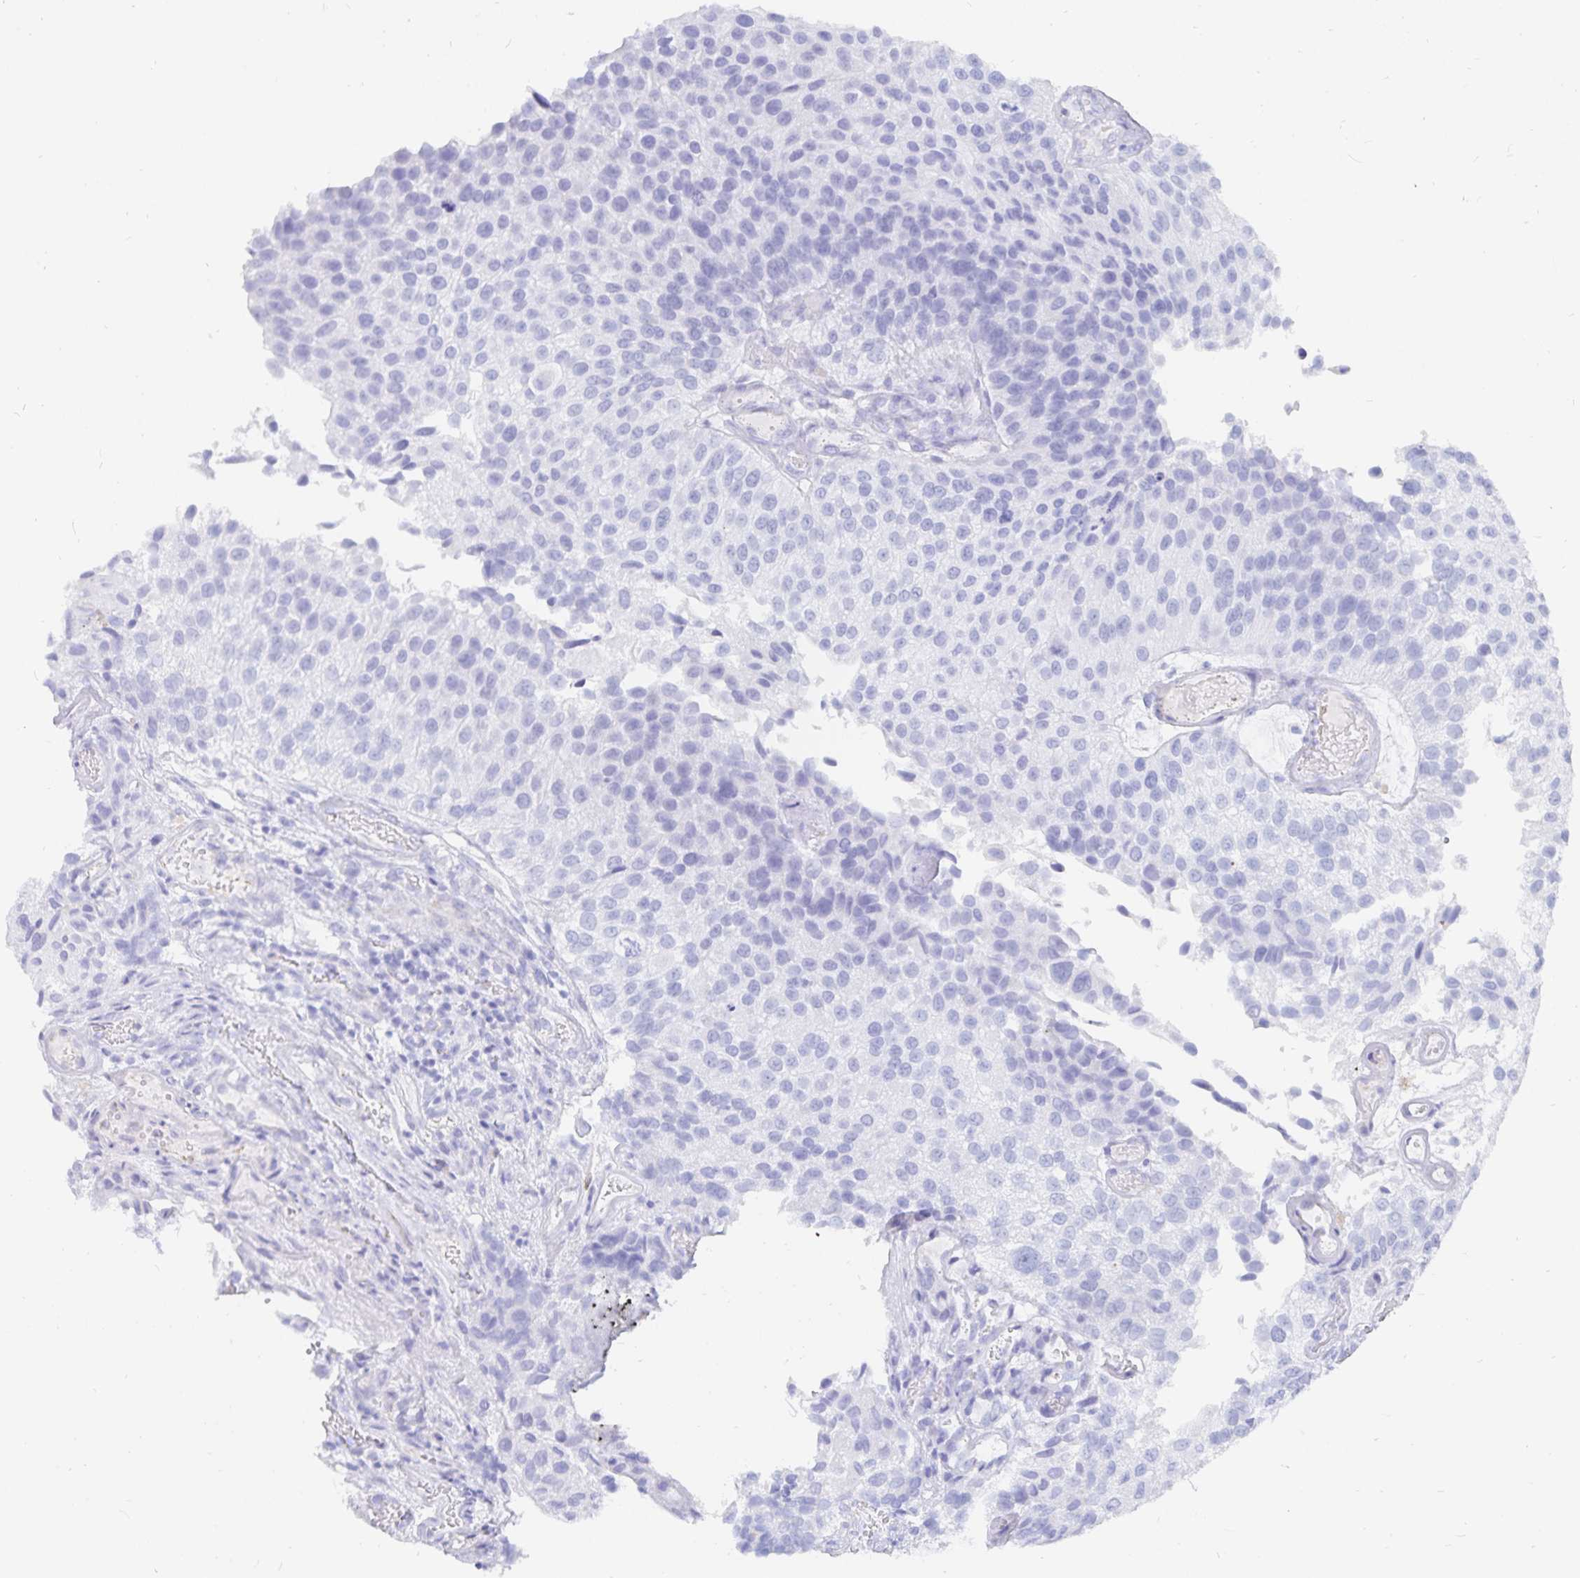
{"staining": {"intensity": "negative", "quantity": "none", "location": "none"}, "tissue": "urothelial cancer", "cell_type": "Tumor cells", "image_type": "cancer", "snomed": [{"axis": "morphology", "description": "Urothelial carcinoma, NOS"}, {"axis": "topography", "description": "Urinary bladder"}], "caption": "IHC micrograph of transitional cell carcinoma stained for a protein (brown), which exhibits no staining in tumor cells.", "gene": "INSL5", "patient": {"sex": "male", "age": 87}}